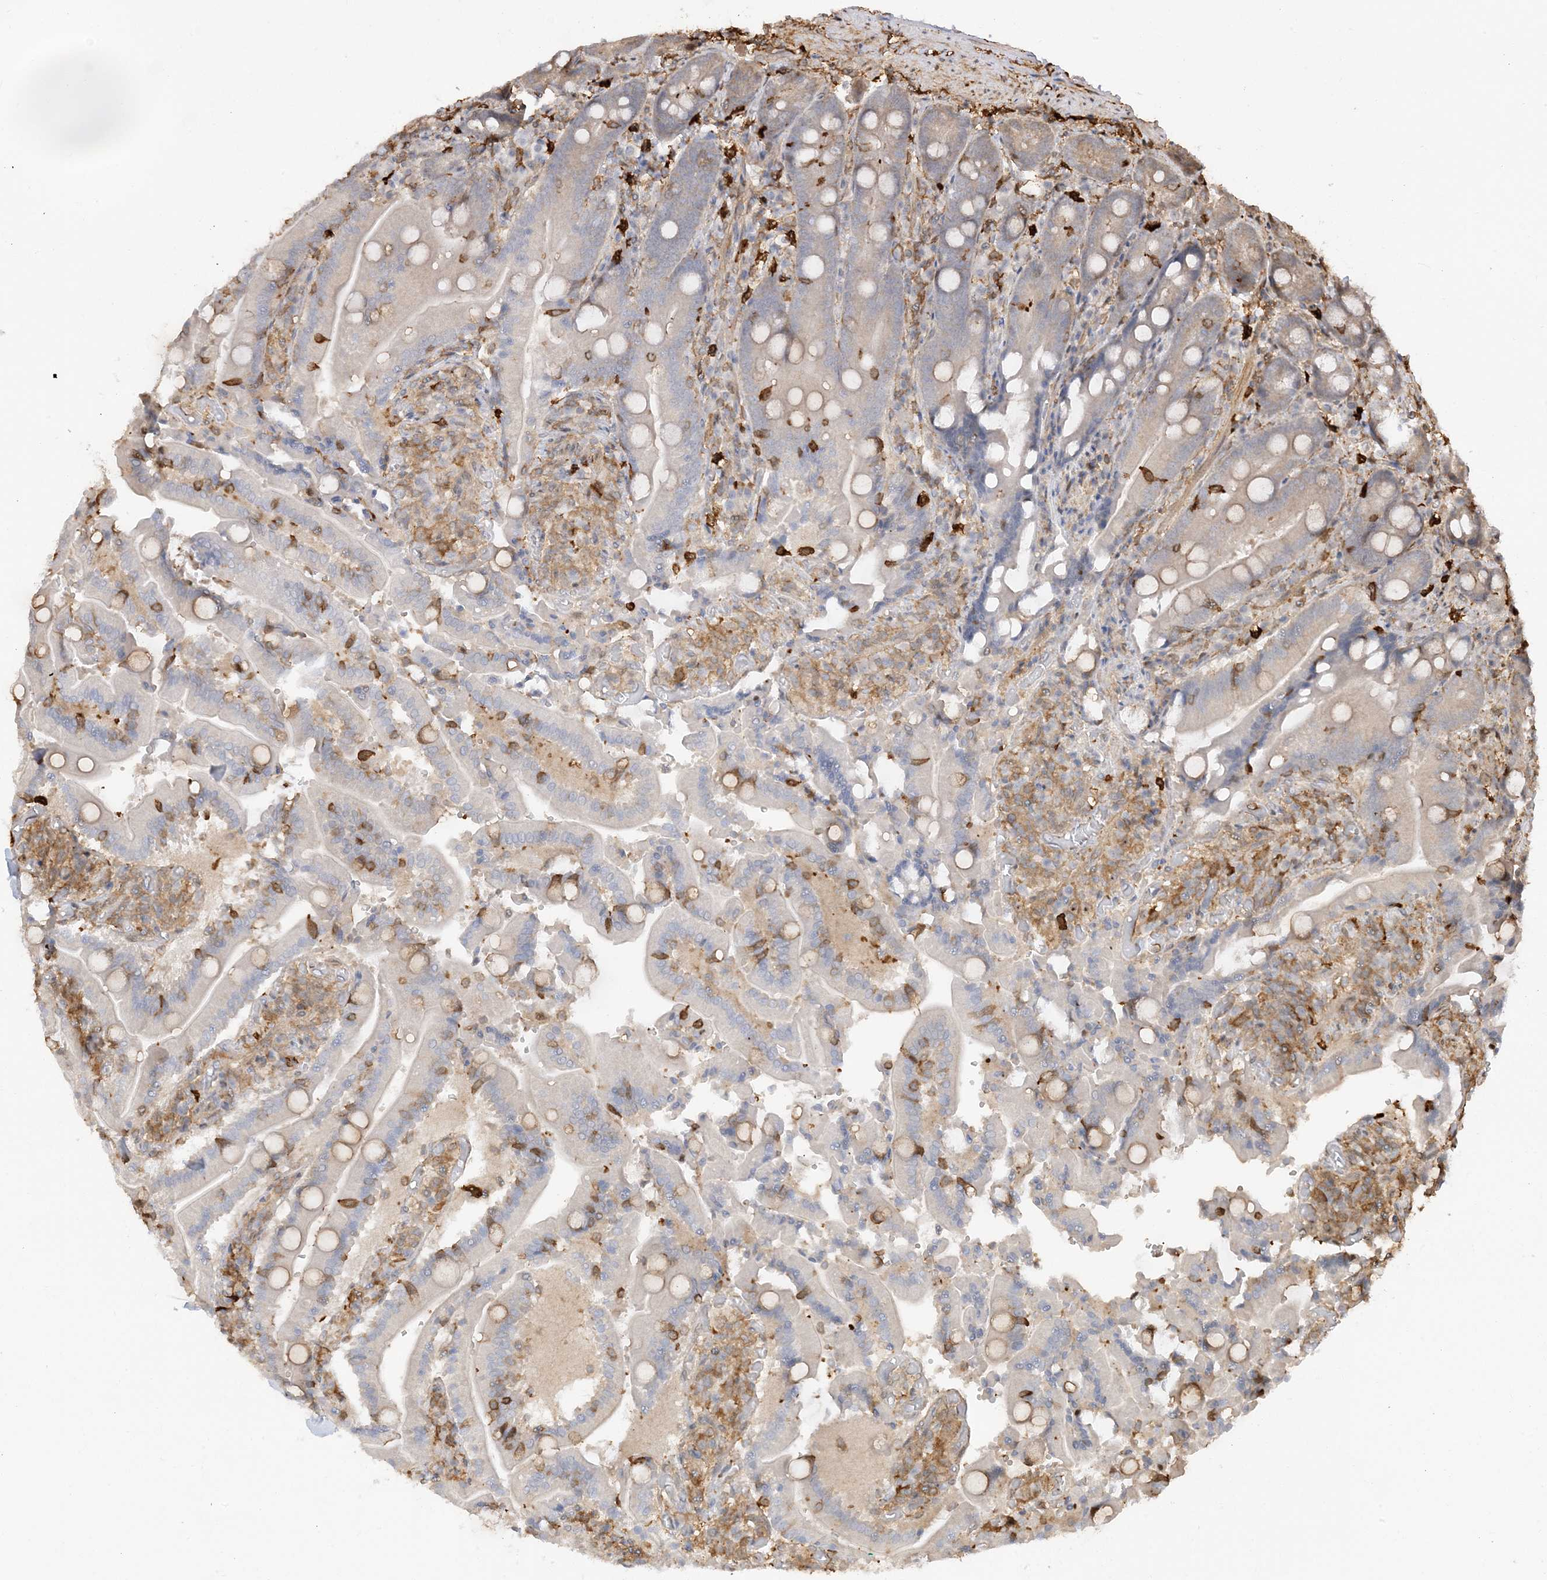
{"staining": {"intensity": "weak", "quantity": "<25%", "location": "cytoplasmic/membranous"}, "tissue": "duodenum", "cell_type": "Glandular cells", "image_type": "normal", "snomed": [{"axis": "morphology", "description": "Normal tissue, NOS"}, {"axis": "topography", "description": "Duodenum"}], "caption": "Histopathology image shows no protein staining in glandular cells of benign duodenum.", "gene": "PHACTR2", "patient": {"sex": "female", "age": 62}}